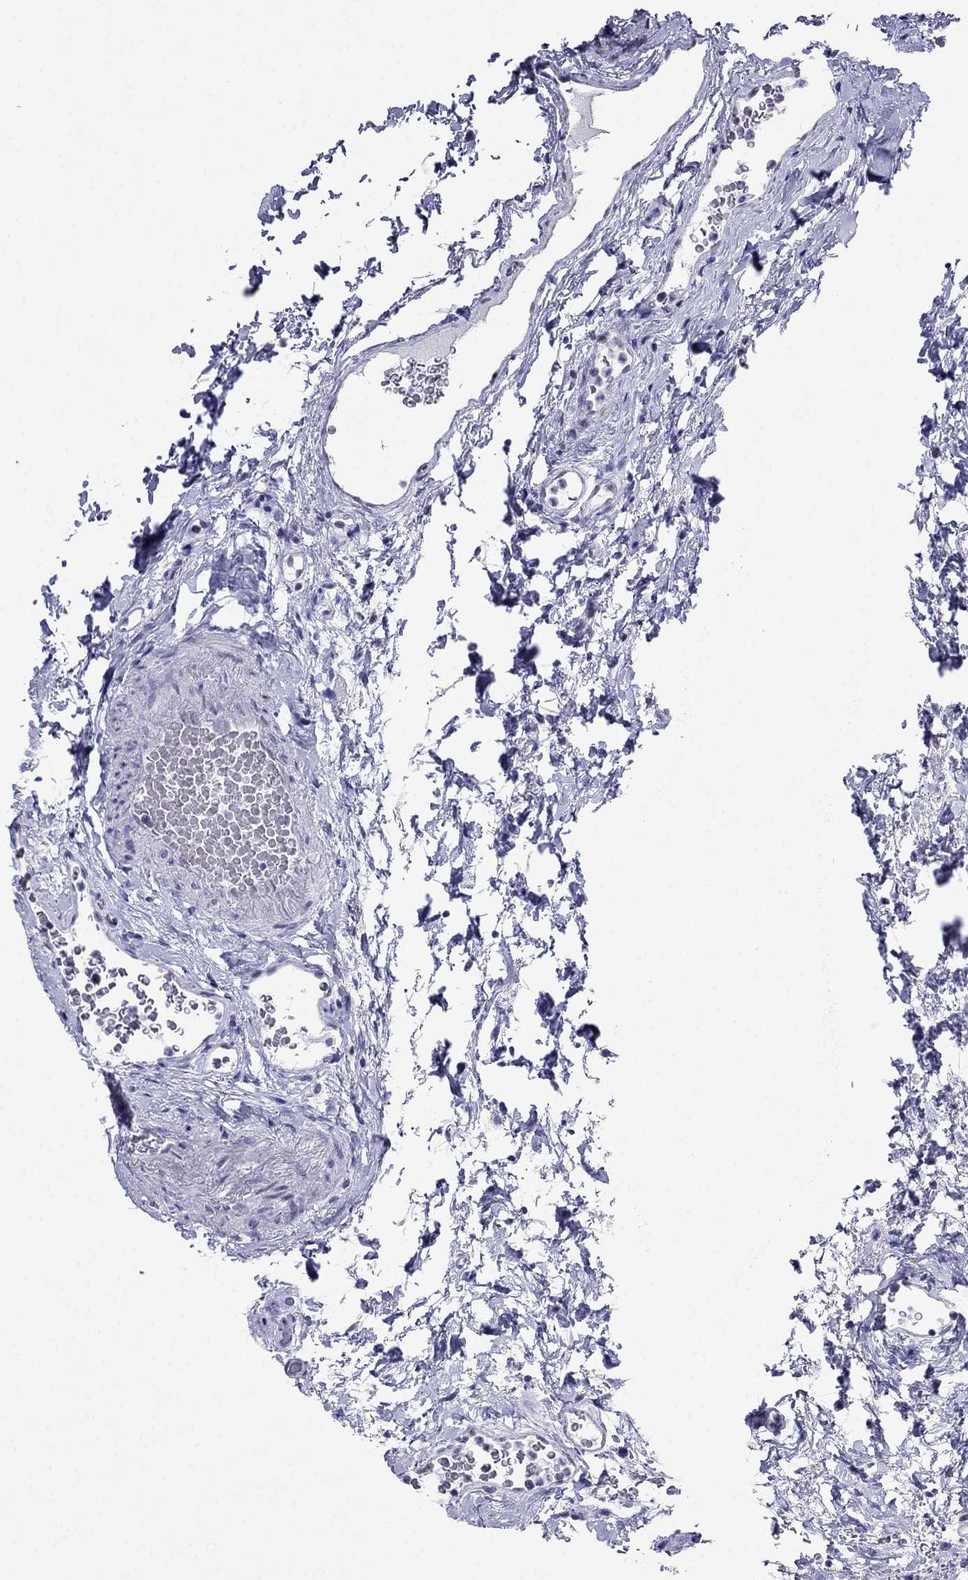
{"staining": {"intensity": "moderate", "quantity": "<25%", "location": "nuclear"}, "tissue": "urinary bladder", "cell_type": "Urothelial cells", "image_type": "normal", "snomed": [{"axis": "morphology", "description": "Normal tissue, NOS"}, {"axis": "topography", "description": "Urinary bladder"}], "caption": "IHC (DAB) staining of normal human urinary bladder demonstrates moderate nuclear protein positivity in approximately <25% of urothelial cells.", "gene": "PPM1G", "patient": {"sex": "male", "age": 76}}